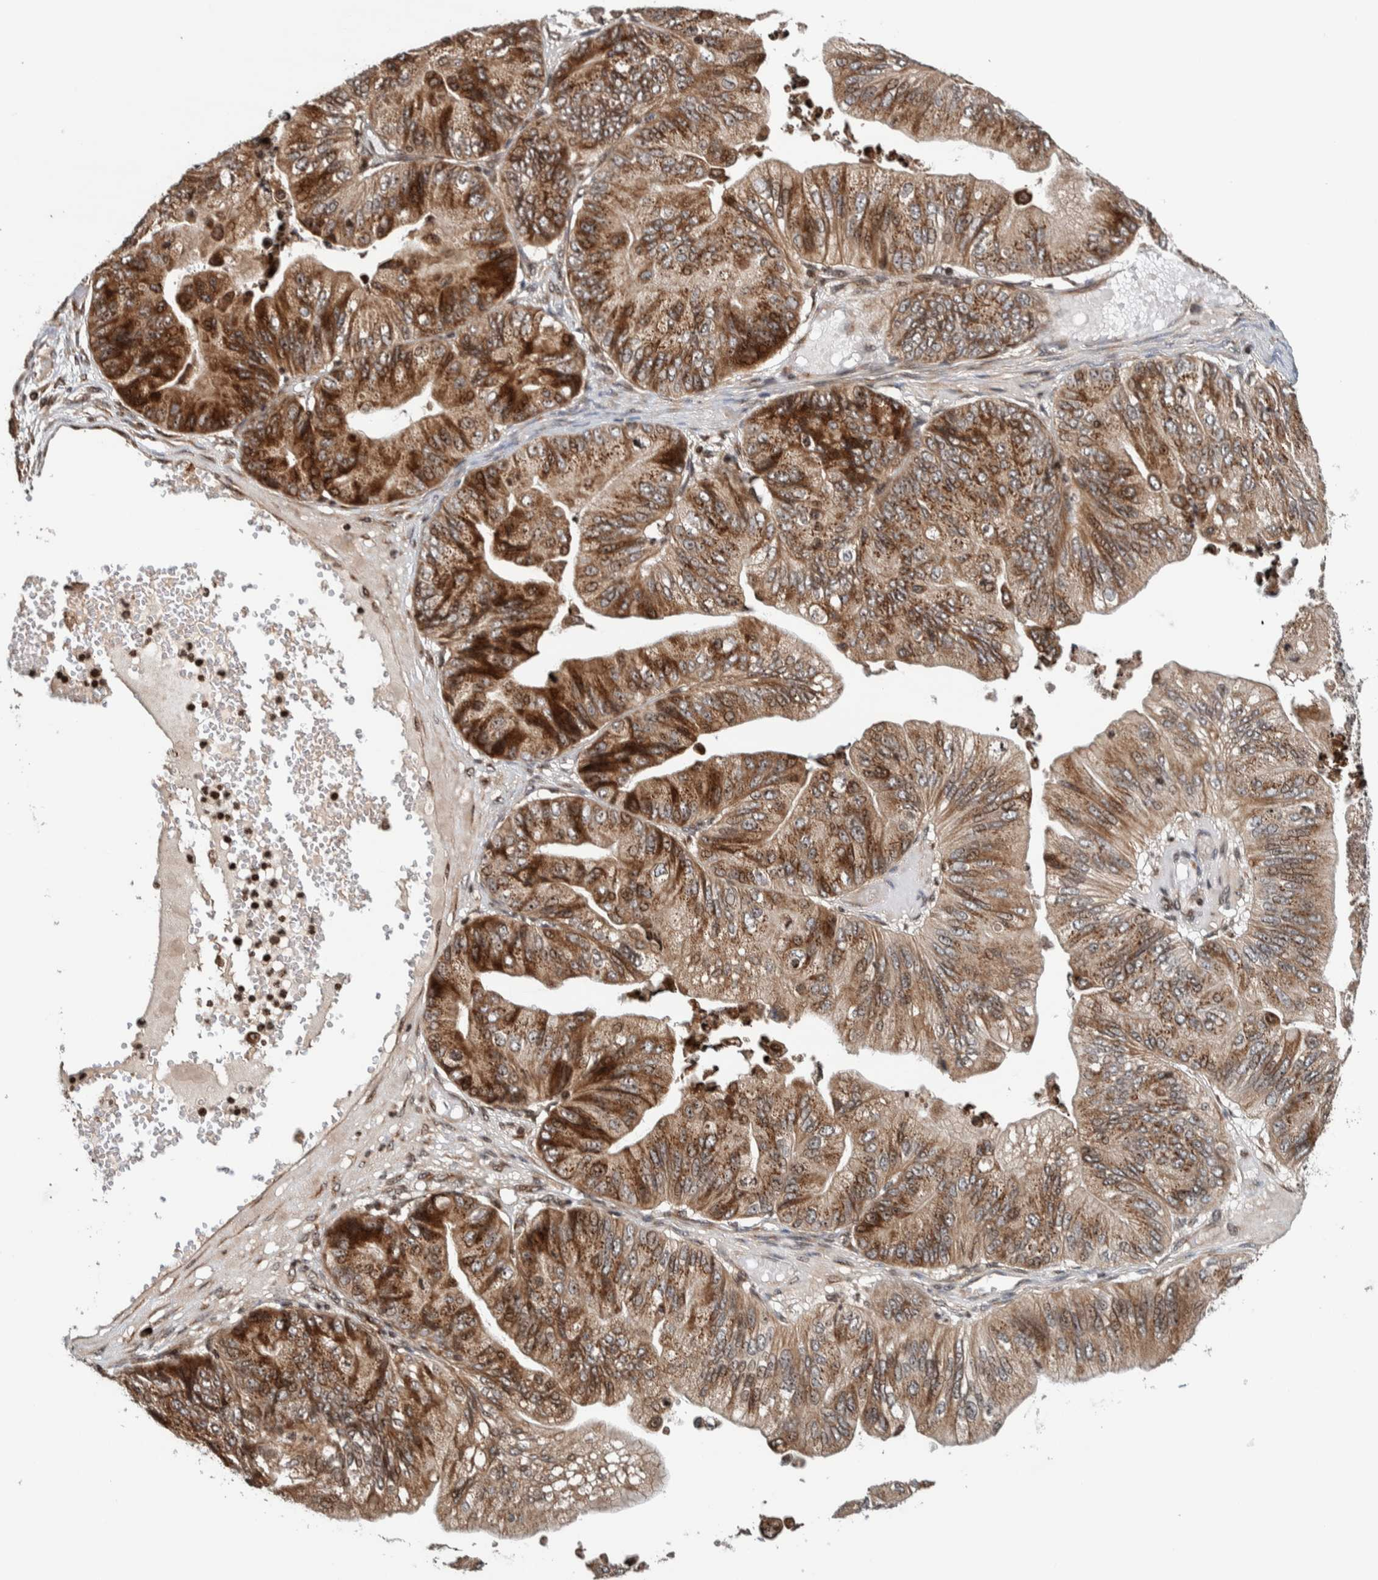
{"staining": {"intensity": "strong", "quantity": "<25%", "location": "cytoplasmic/membranous,nuclear"}, "tissue": "ovarian cancer", "cell_type": "Tumor cells", "image_type": "cancer", "snomed": [{"axis": "morphology", "description": "Cystadenocarcinoma, mucinous, NOS"}, {"axis": "topography", "description": "Ovary"}], "caption": "Immunohistochemistry (IHC) photomicrograph of neoplastic tissue: human ovarian mucinous cystadenocarcinoma stained using IHC displays medium levels of strong protein expression localized specifically in the cytoplasmic/membranous and nuclear of tumor cells, appearing as a cytoplasmic/membranous and nuclear brown color.", "gene": "CCDC182", "patient": {"sex": "female", "age": 61}}